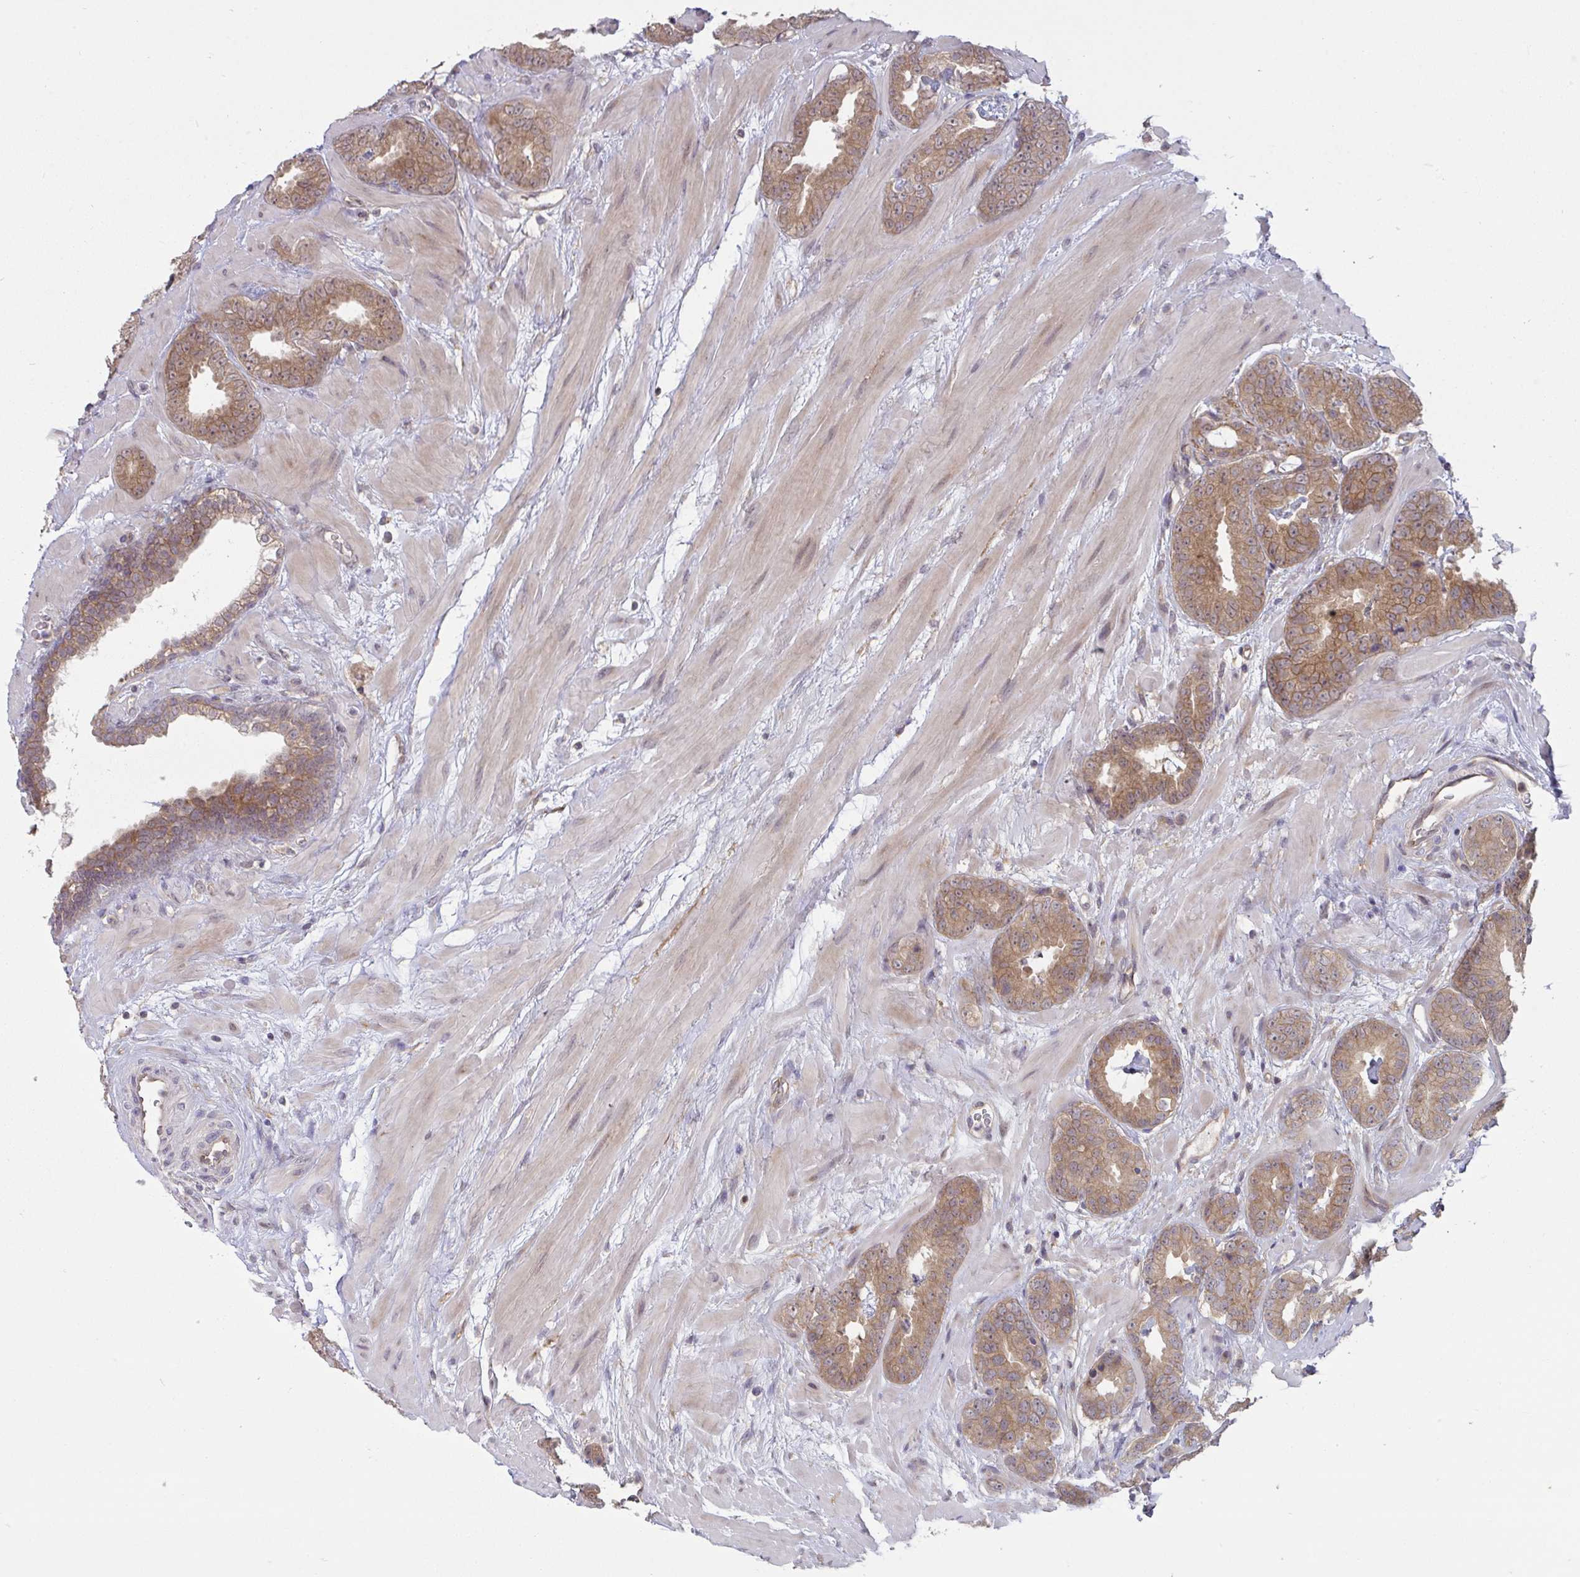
{"staining": {"intensity": "moderate", "quantity": ">75%", "location": "cytoplasmic/membranous"}, "tissue": "prostate cancer", "cell_type": "Tumor cells", "image_type": "cancer", "snomed": [{"axis": "morphology", "description": "Adenocarcinoma, Low grade"}, {"axis": "topography", "description": "Prostate"}], "caption": "An image showing moderate cytoplasmic/membranous positivity in approximately >75% of tumor cells in prostate adenocarcinoma (low-grade), as visualized by brown immunohistochemical staining.", "gene": "CASP9", "patient": {"sex": "male", "age": 62}}